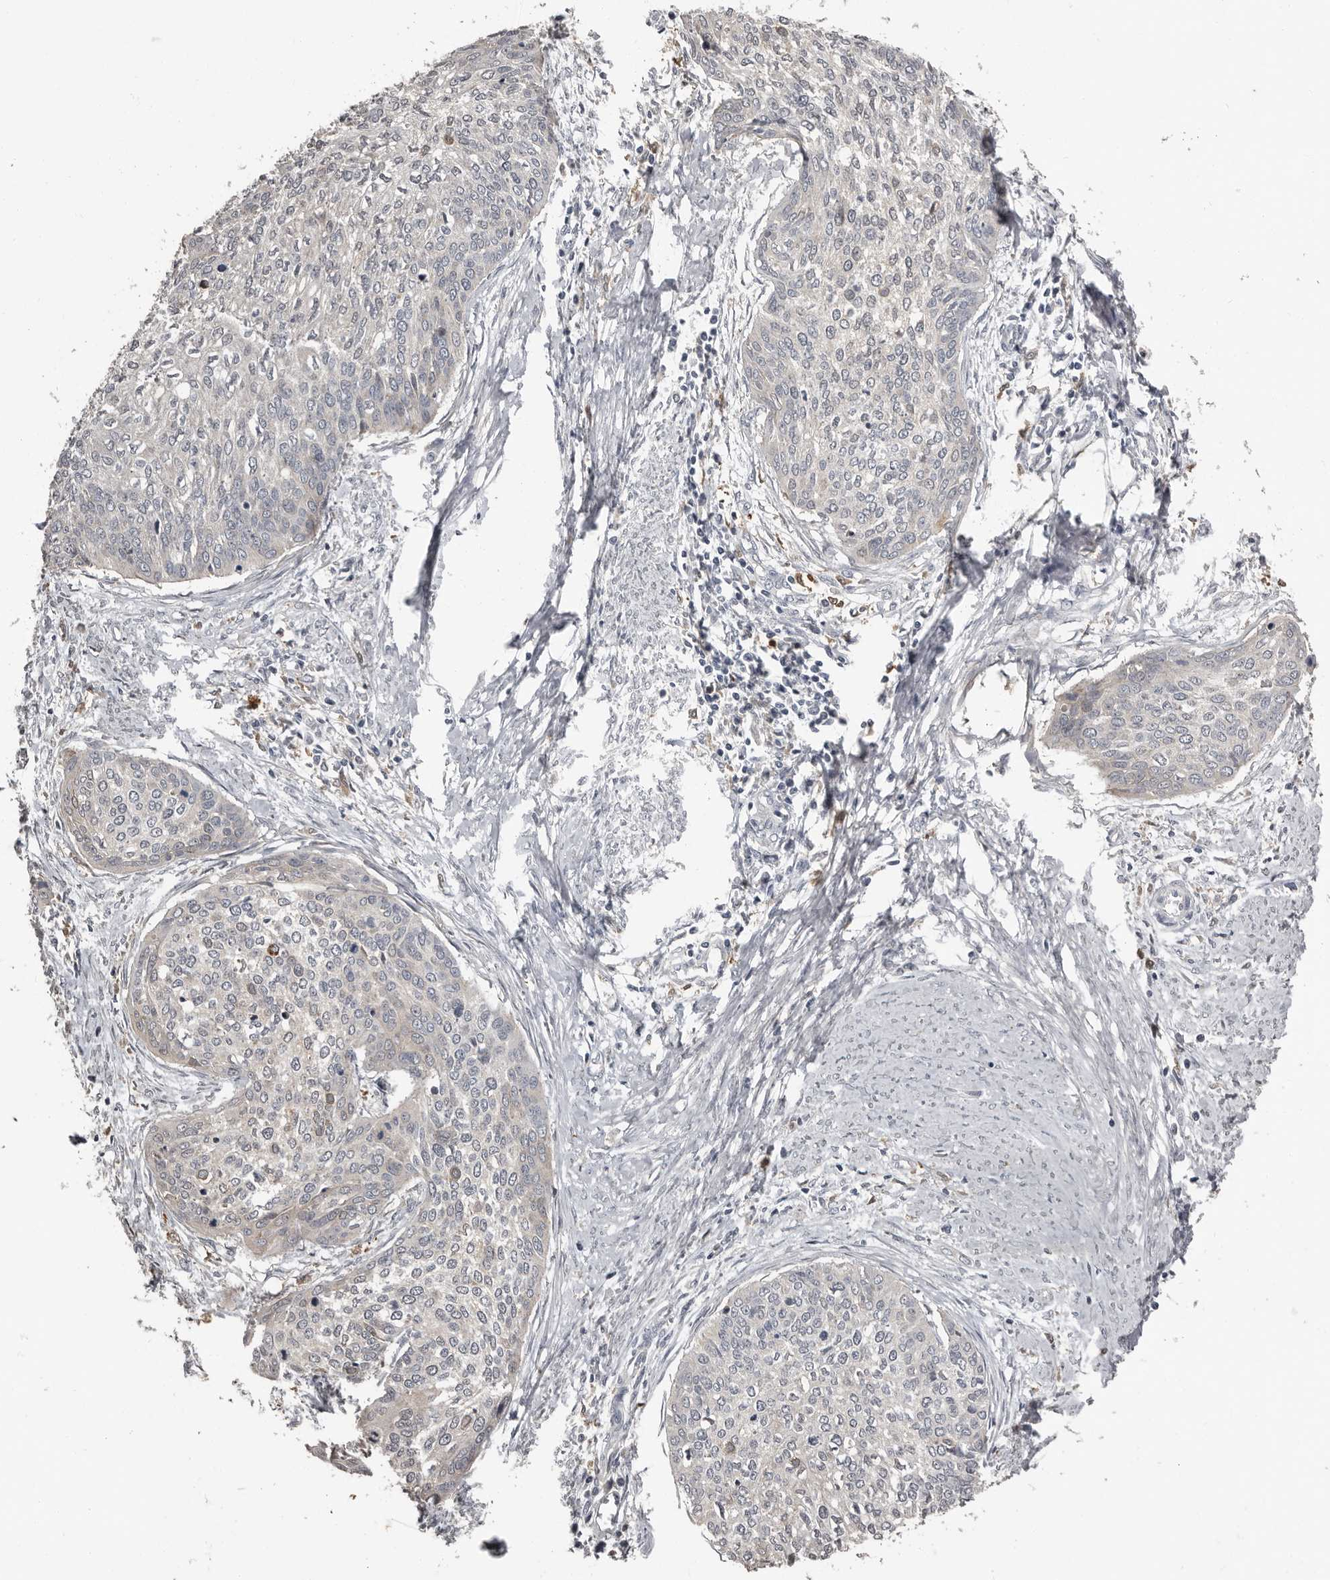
{"staining": {"intensity": "negative", "quantity": "none", "location": "none"}, "tissue": "cervical cancer", "cell_type": "Tumor cells", "image_type": "cancer", "snomed": [{"axis": "morphology", "description": "Squamous cell carcinoma, NOS"}, {"axis": "topography", "description": "Cervix"}], "caption": "Tumor cells show no significant protein positivity in cervical squamous cell carcinoma.", "gene": "KCNJ8", "patient": {"sex": "female", "age": 37}}